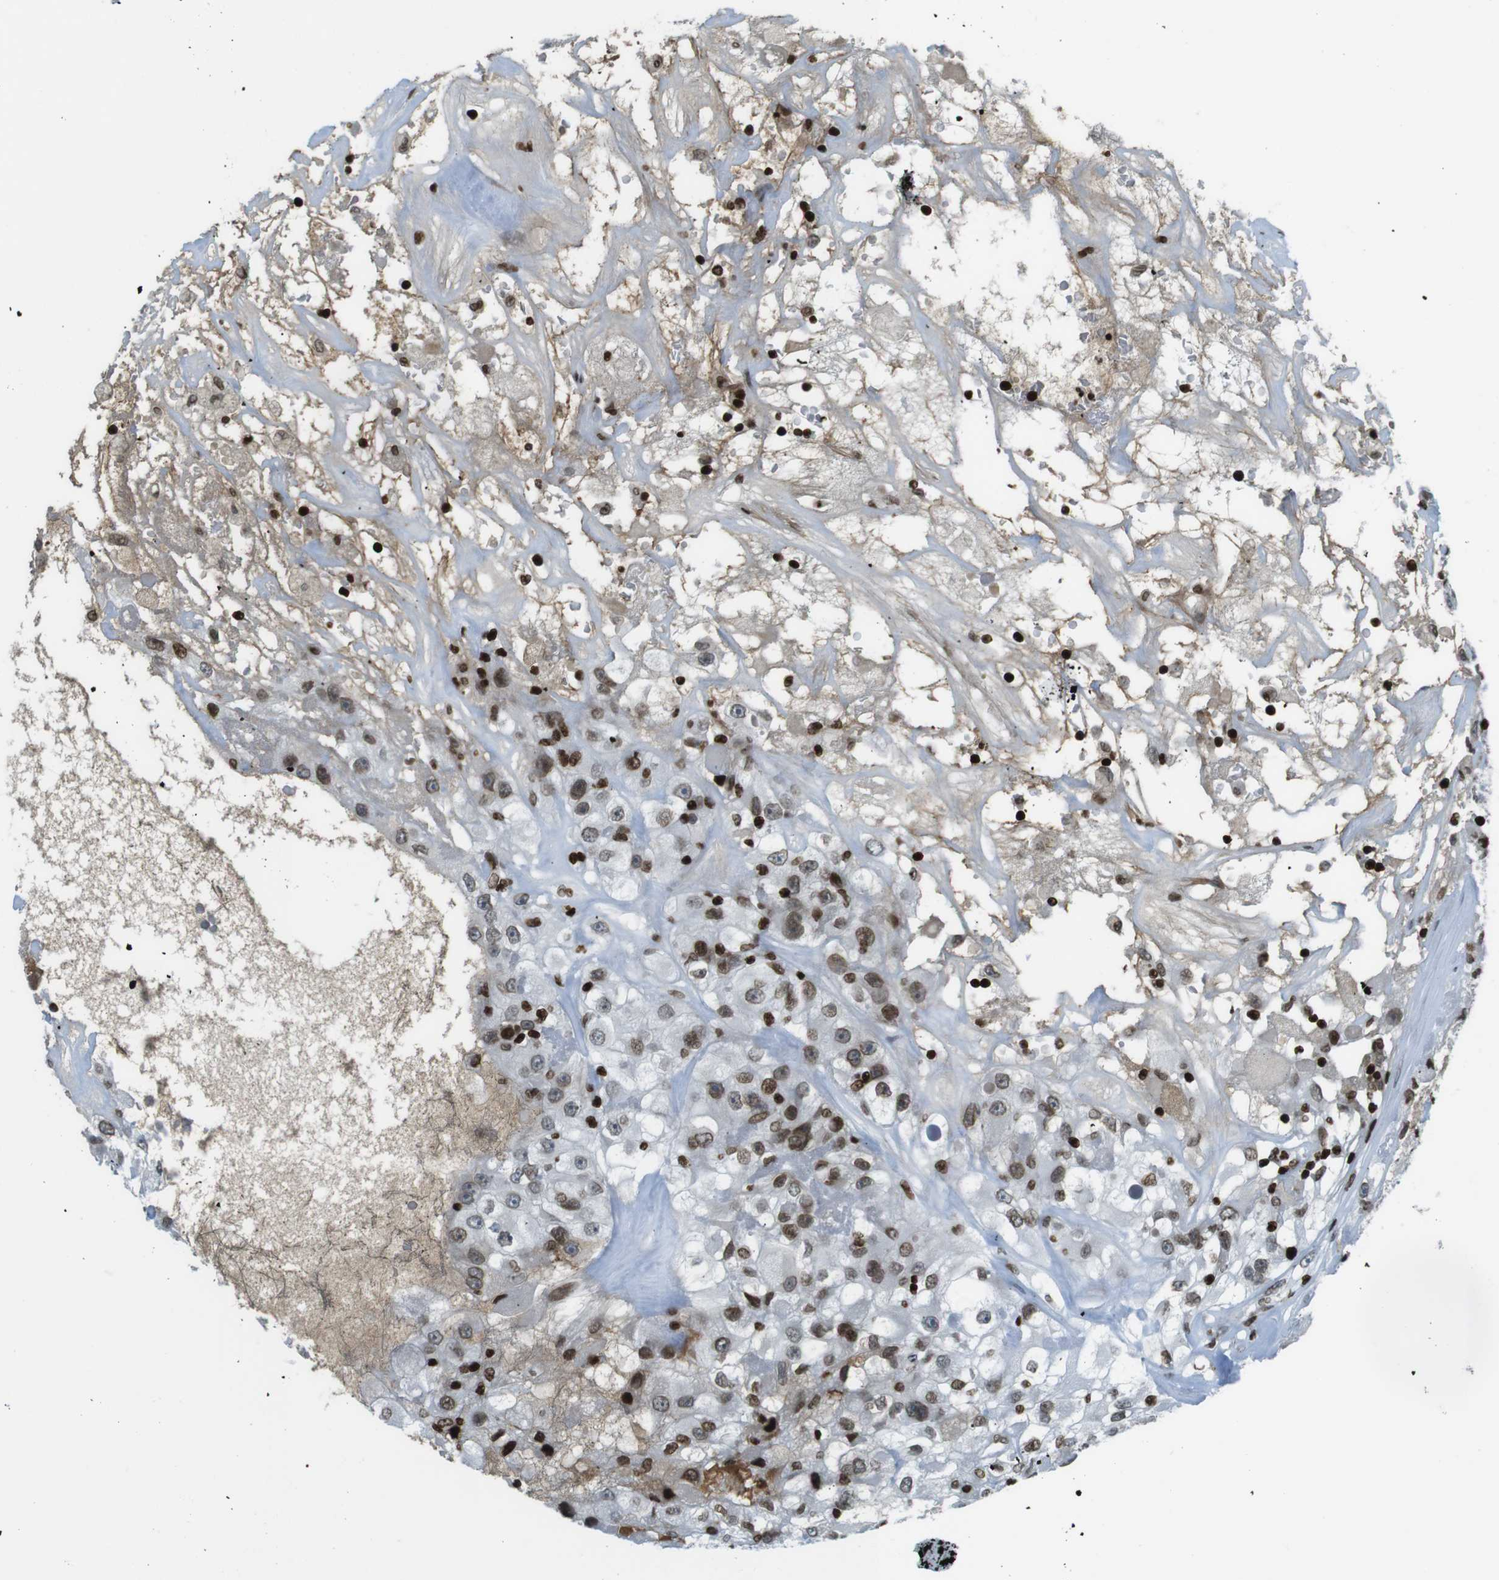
{"staining": {"intensity": "moderate", "quantity": ">75%", "location": "nuclear"}, "tissue": "renal cancer", "cell_type": "Tumor cells", "image_type": "cancer", "snomed": [{"axis": "morphology", "description": "Adenocarcinoma, NOS"}, {"axis": "topography", "description": "Kidney"}], "caption": "The image demonstrates a brown stain indicating the presence of a protein in the nuclear of tumor cells in renal adenocarcinoma. (DAB = brown stain, brightfield microscopy at high magnification).", "gene": "H2AC8", "patient": {"sex": "female", "age": 52}}